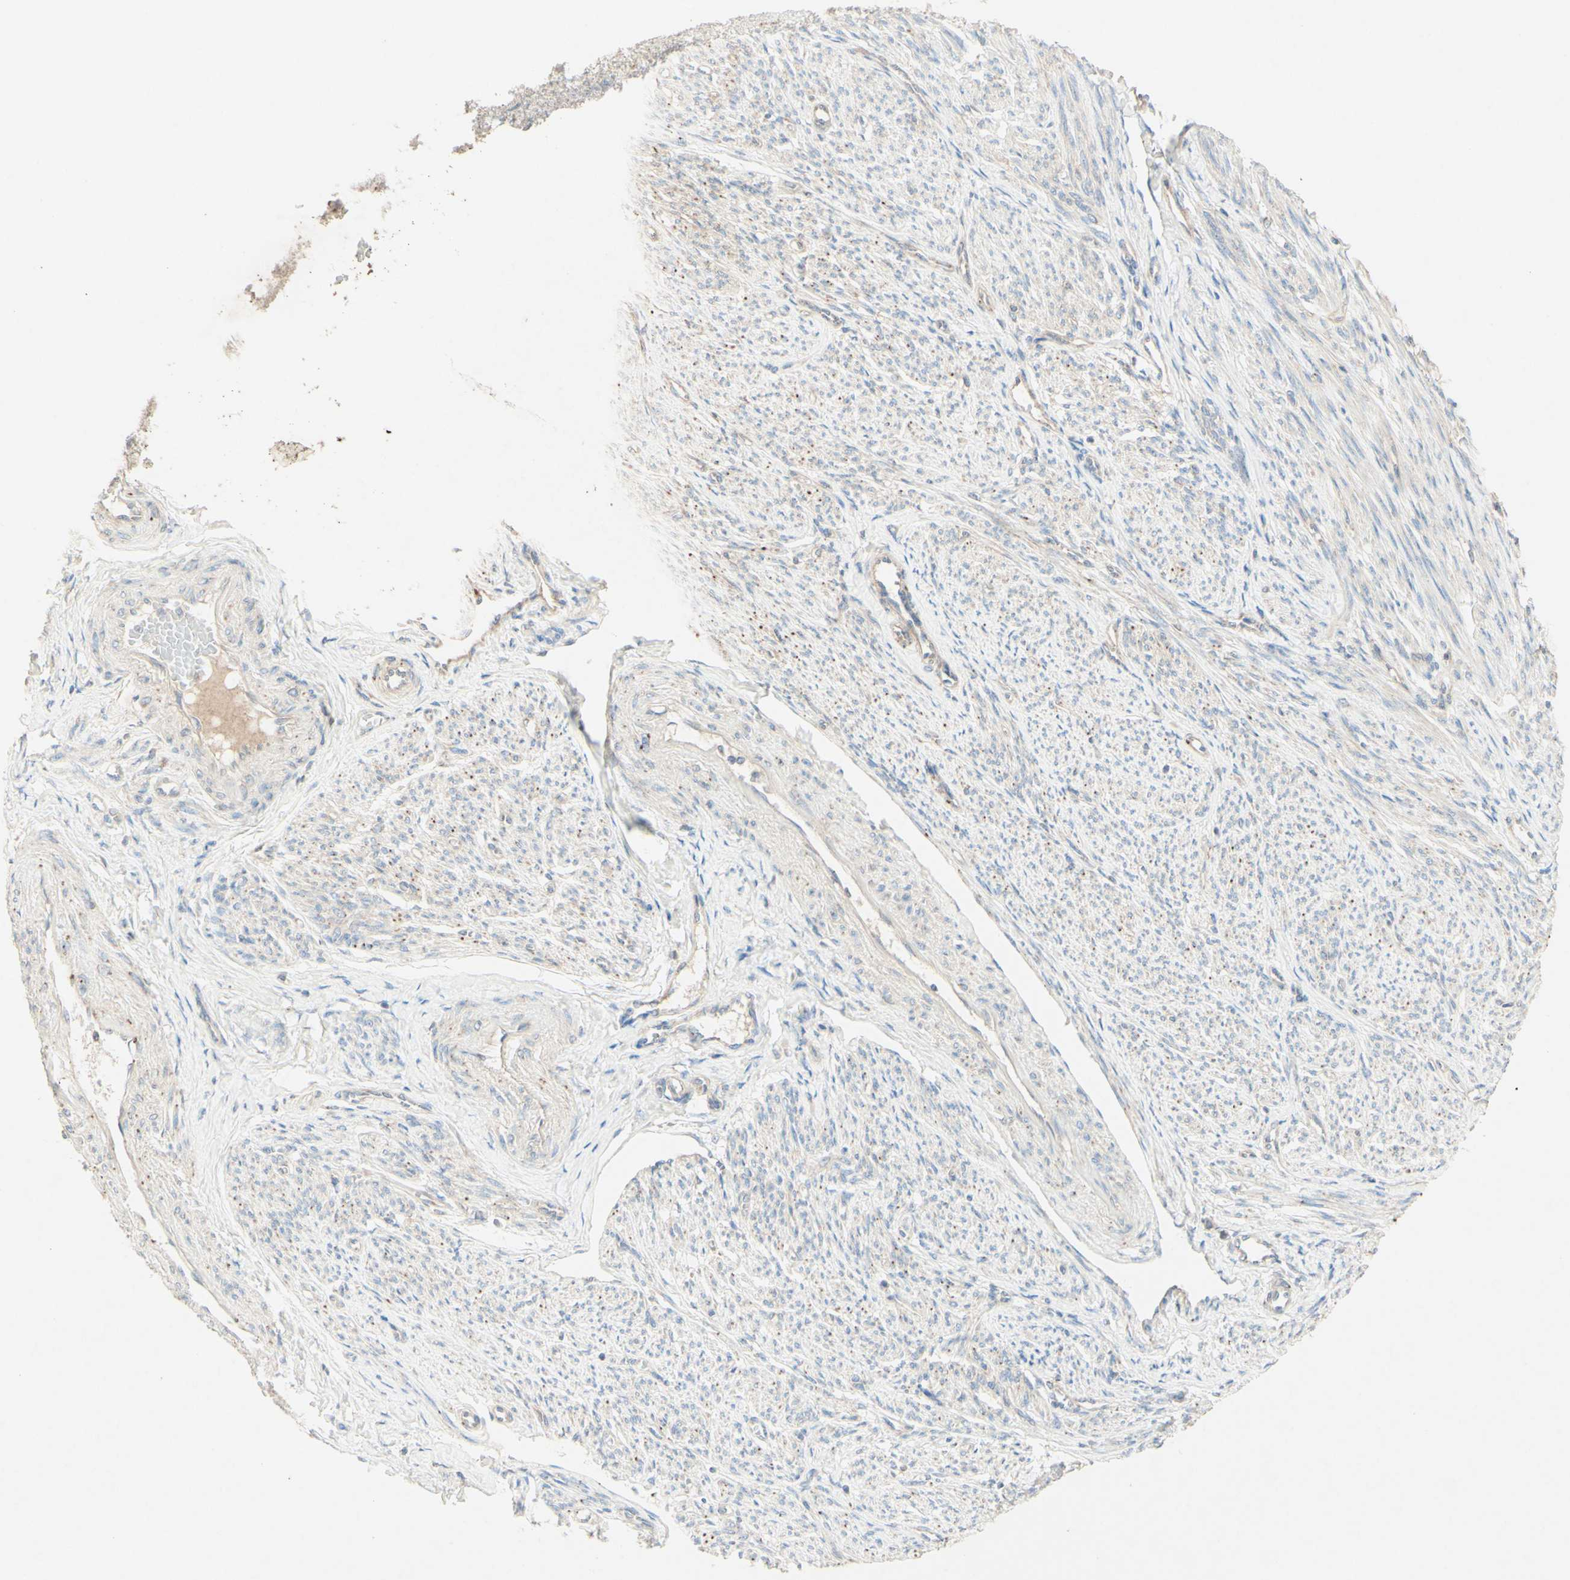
{"staining": {"intensity": "weak", "quantity": "25%-75%", "location": "nuclear"}, "tissue": "smooth muscle", "cell_type": "Smooth muscle cells", "image_type": "normal", "snomed": [{"axis": "morphology", "description": "Normal tissue, NOS"}, {"axis": "topography", "description": "Smooth muscle"}], "caption": "Protein staining displays weak nuclear staining in about 25%-75% of smooth muscle cells in normal smooth muscle. The protein of interest is stained brown, and the nuclei are stained in blue (DAB IHC with brightfield microscopy, high magnification).", "gene": "MTM1", "patient": {"sex": "female", "age": 65}}